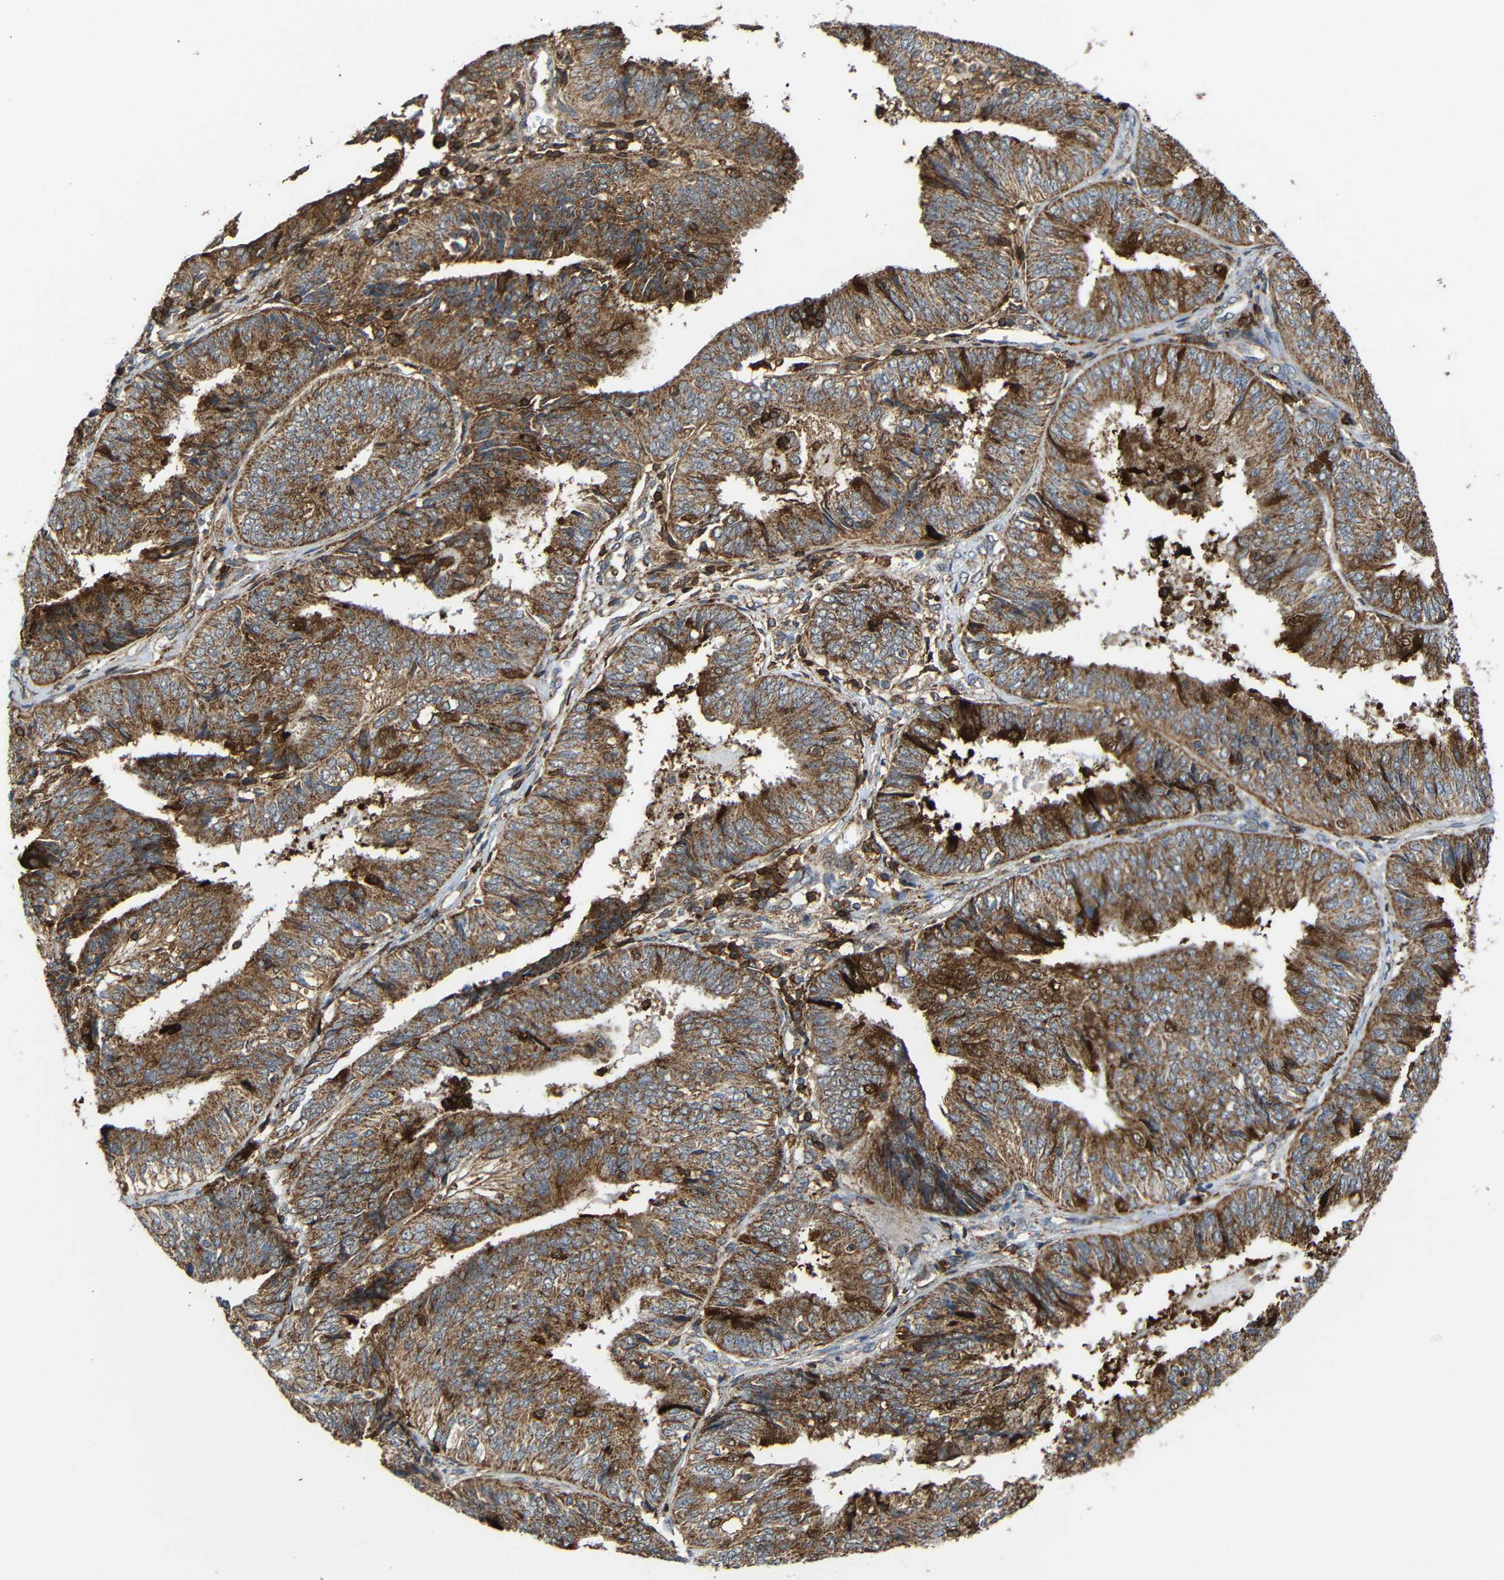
{"staining": {"intensity": "moderate", "quantity": ">75%", "location": "cytoplasmic/membranous"}, "tissue": "endometrial cancer", "cell_type": "Tumor cells", "image_type": "cancer", "snomed": [{"axis": "morphology", "description": "Adenocarcinoma, NOS"}, {"axis": "topography", "description": "Endometrium"}], "caption": "Protein staining displays moderate cytoplasmic/membranous positivity in approximately >75% of tumor cells in endometrial adenocarcinoma.", "gene": "C1GALT1", "patient": {"sex": "female", "age": 58}}